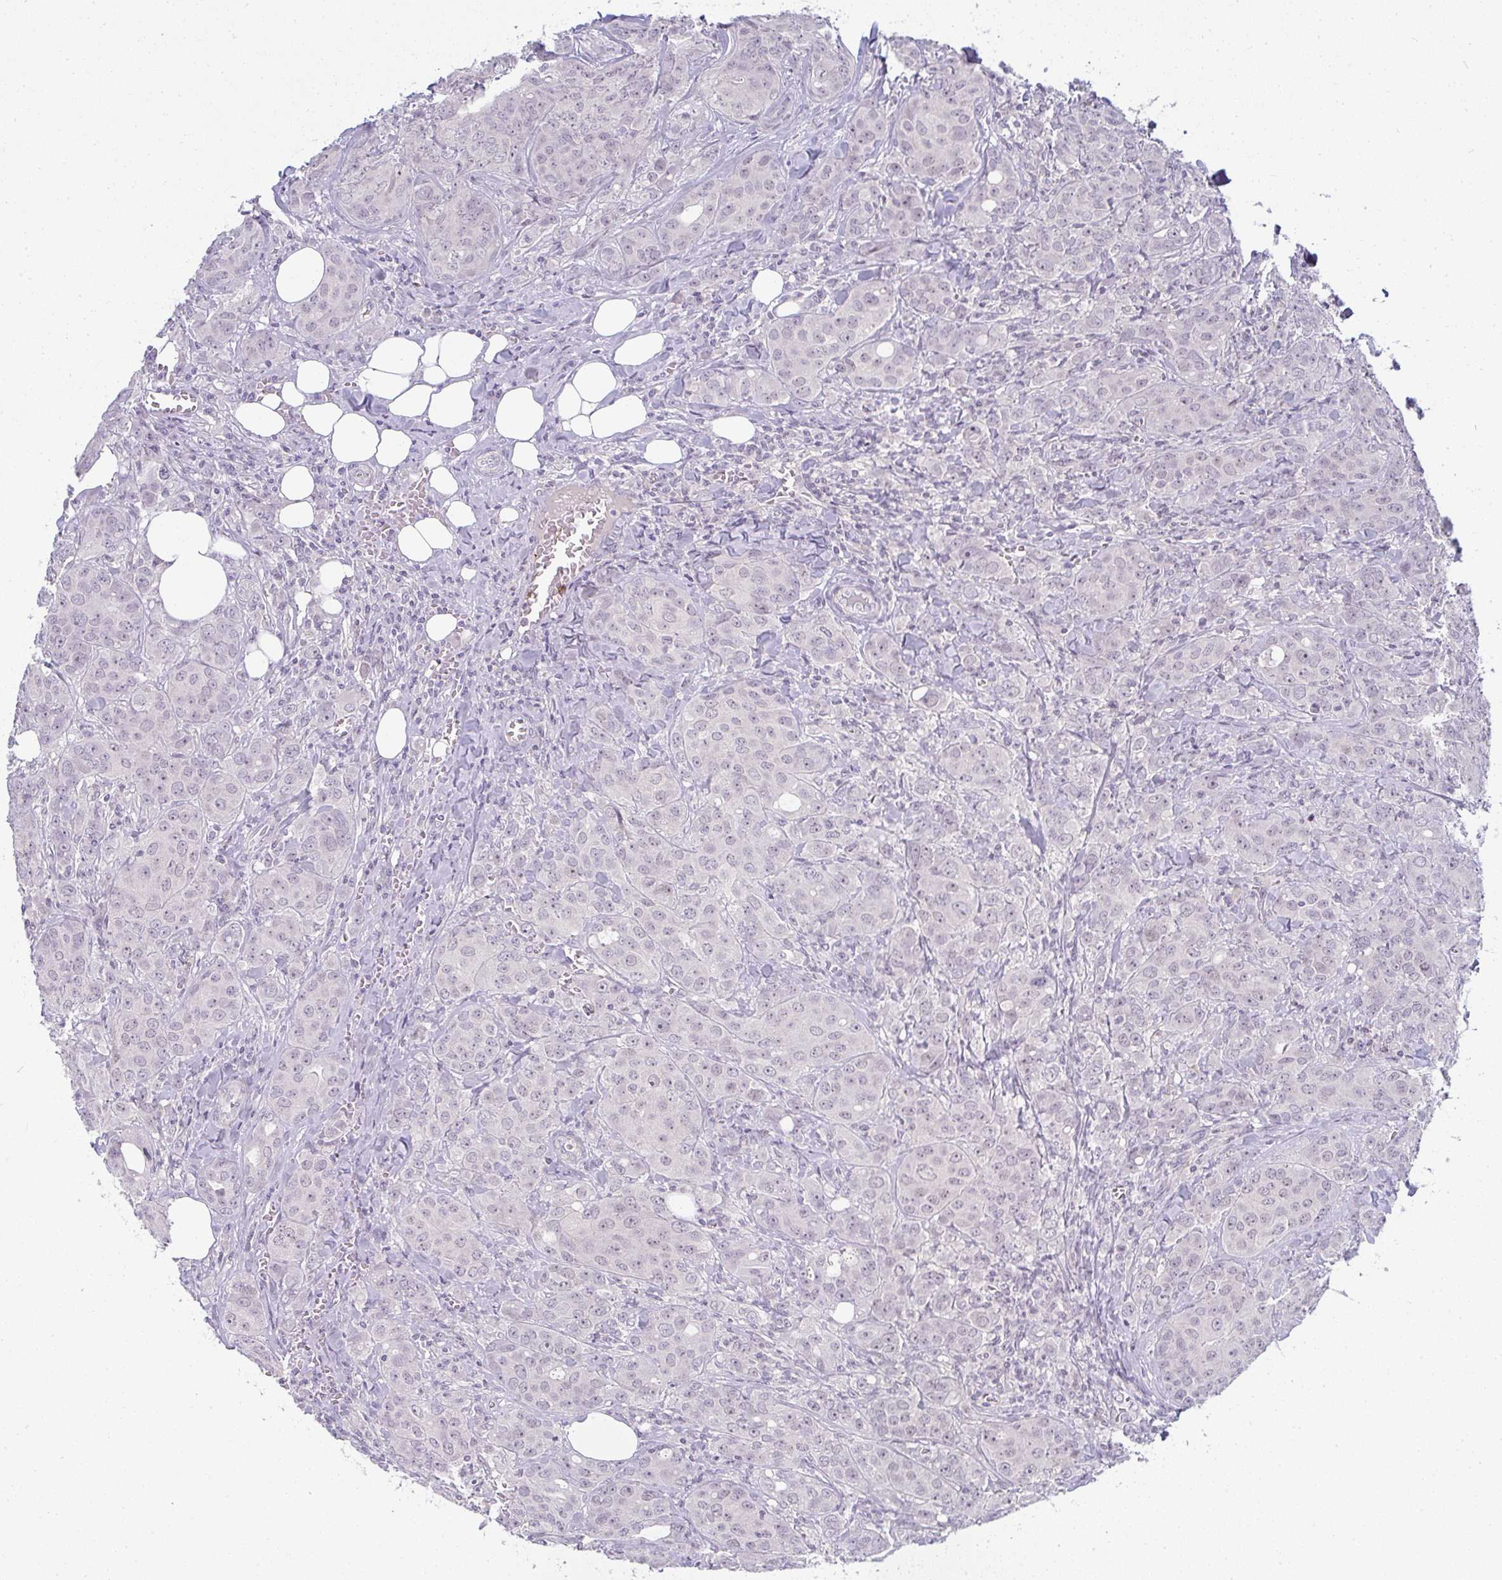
{"staining": {"intensity": "negative", "quantity": "none", "location": "none"}, "tissue": "breast cancer", "cell_type": "Tumor cells", "image_type": "cancer", "snomed": [{"axis": "morphology", "description": "Duct carcinoma"}, {"axis": "topography", "description": "Breast"}], "caption": "High magnification brightfield microscopy of breast infiltrating ductal carcinoma stained with DAB (brown) and counterstained with hematoxylin (blue): tumor cells show no significant positivity.", "gene": "PPFIA4", "patient": {"sex": "female", "age": 43}}